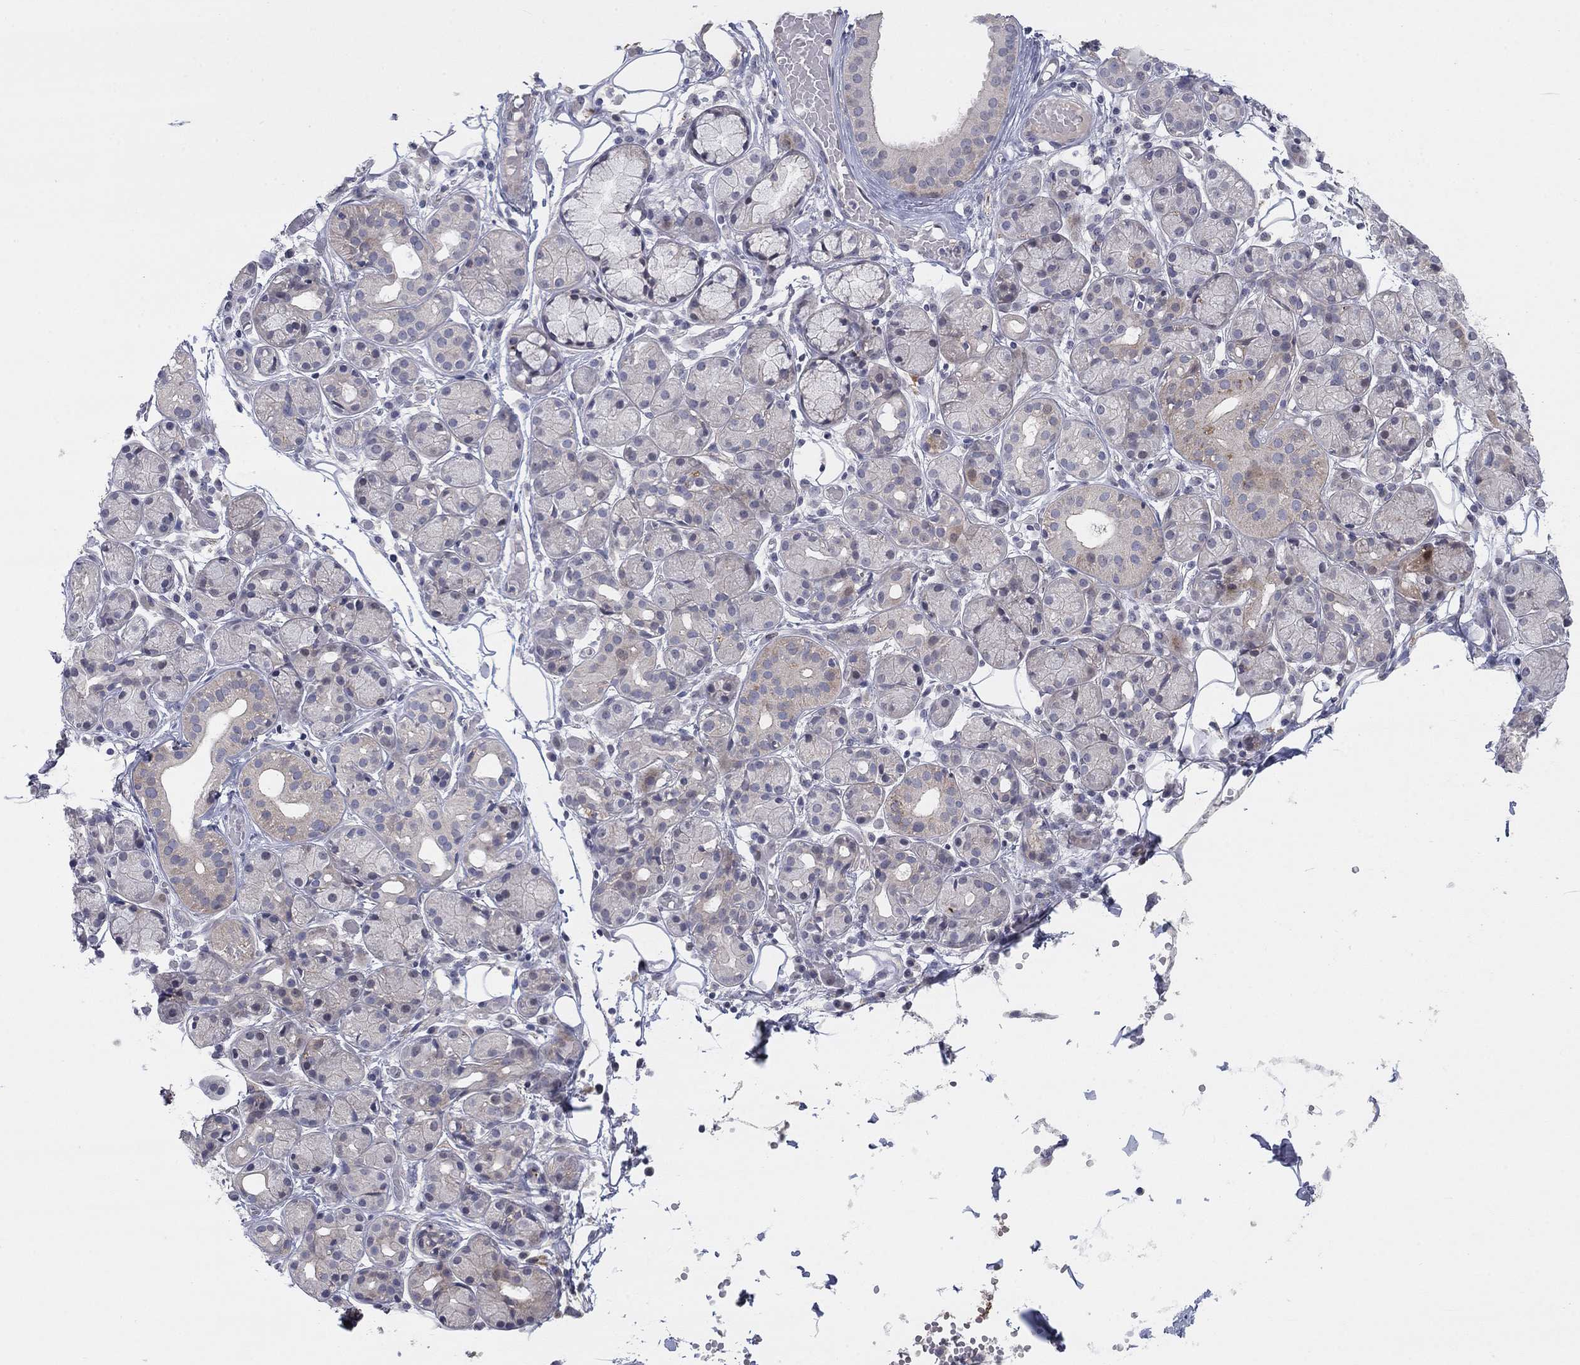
{"staining": {"intensity": "weak", "quantity": "<25%", "location": "cytoplasmic/membranous"}, "tissue": "salivary gland", "cell_type": "Glandular cells", "image_type": "normal", "snomed": [{"axis": "morphology", "description": "Normal tissue, NOS"}, {"axis": "topography", "description": "Salivary gland"}, {"axis": "topography", "description": "Peripheral nerve tissue"}], "caption": "The image exhibits no significant positivity in glandular cells of salivary gland. Brightfield microscopy of IHC stained with DAB (brown) and hematoxylin (blue), captured at high magnification.", "gene": "AMN1", "patient": {"sex": "male", "age": 71}}